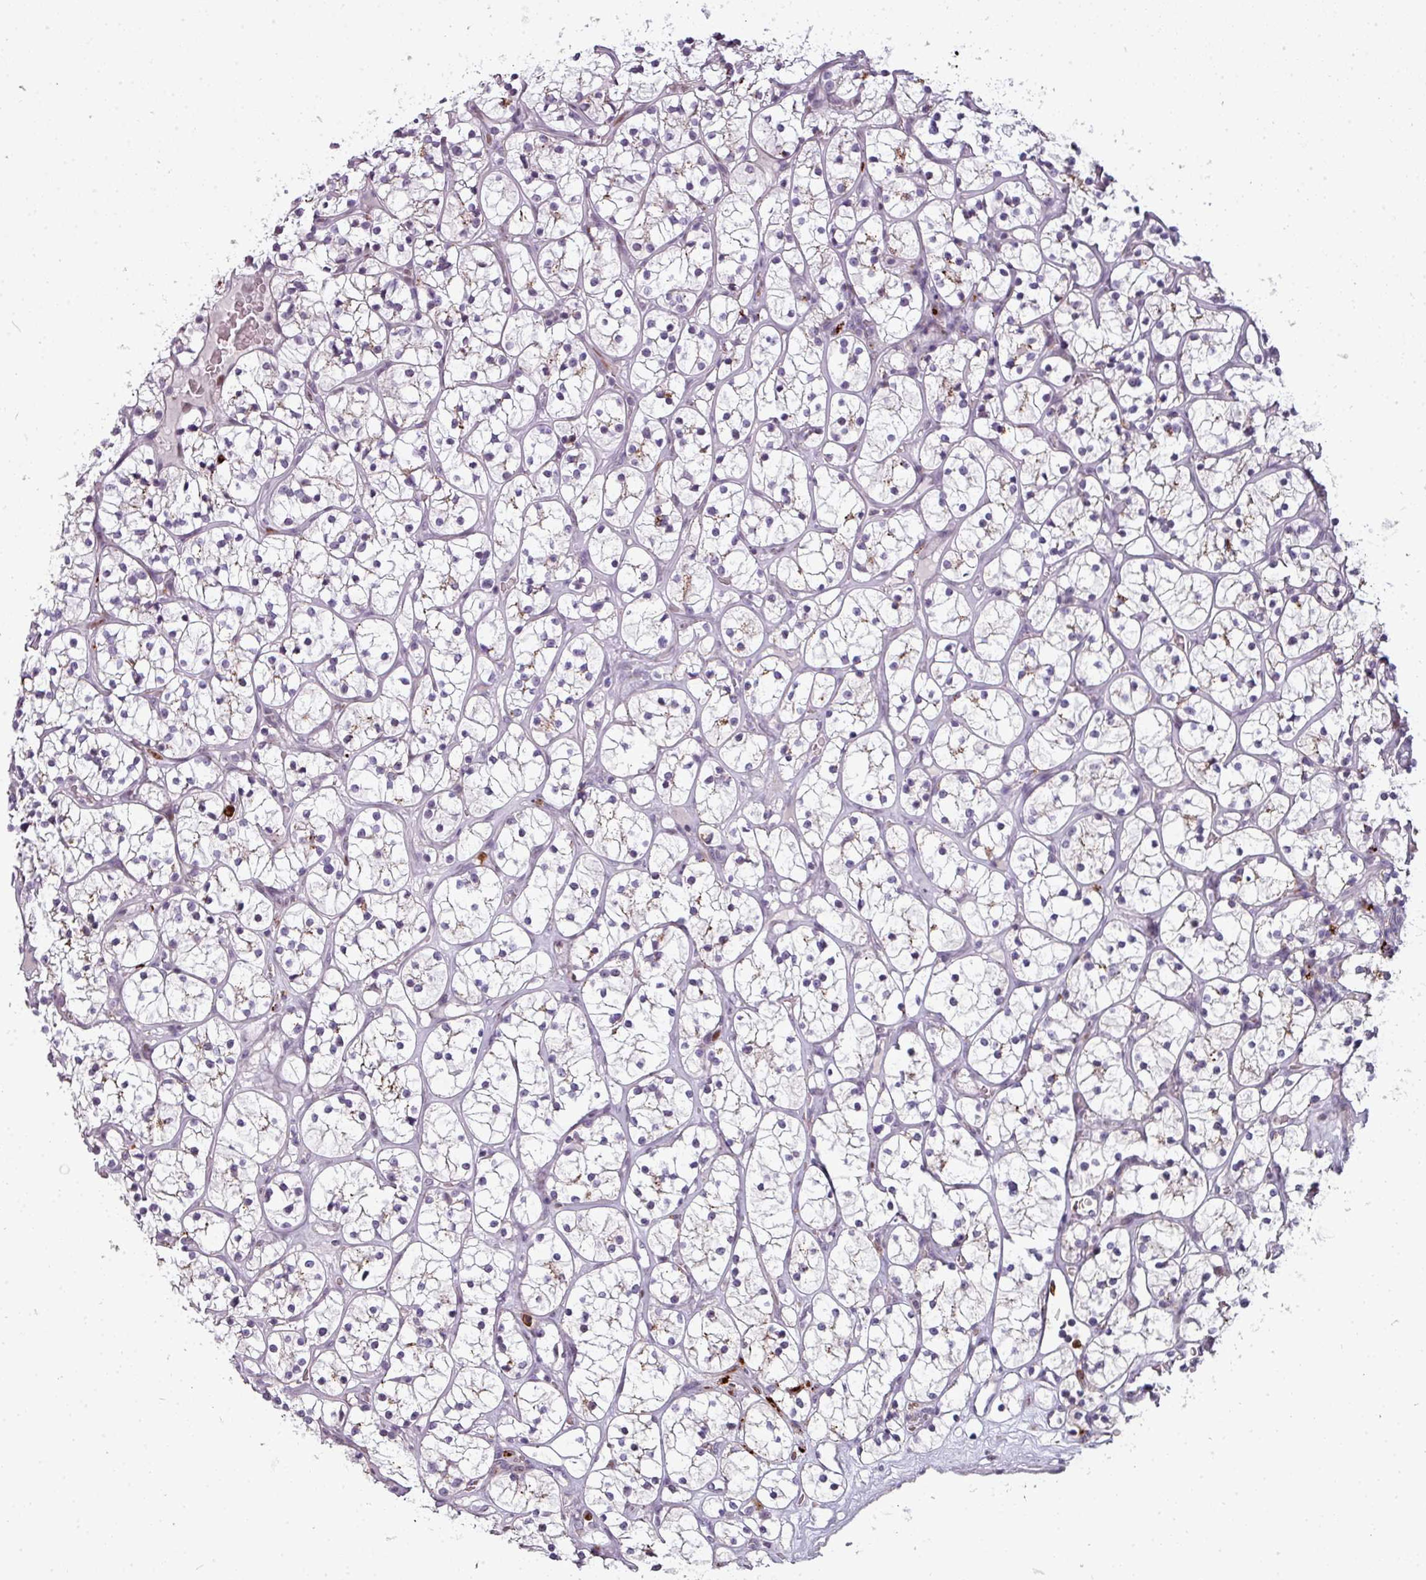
{"staining": {"intensity": "negative", "quantity": "none", "location": "none"}, "tissue": "renal cancer", "cell_type": "Tumor cells", "image_type": "cancer", "snomed": [{"axis": "morphology", "description": "Adenocarcinoma, NOS"}, {"axis": "topography", "description": "Kidney"}], "caption": "Immunohistochemical staining of human renal cancer shows no significant positivity in tumor cells.", "gene": "TMEFF1", "patient": {"sex": "female", "age": 64}}